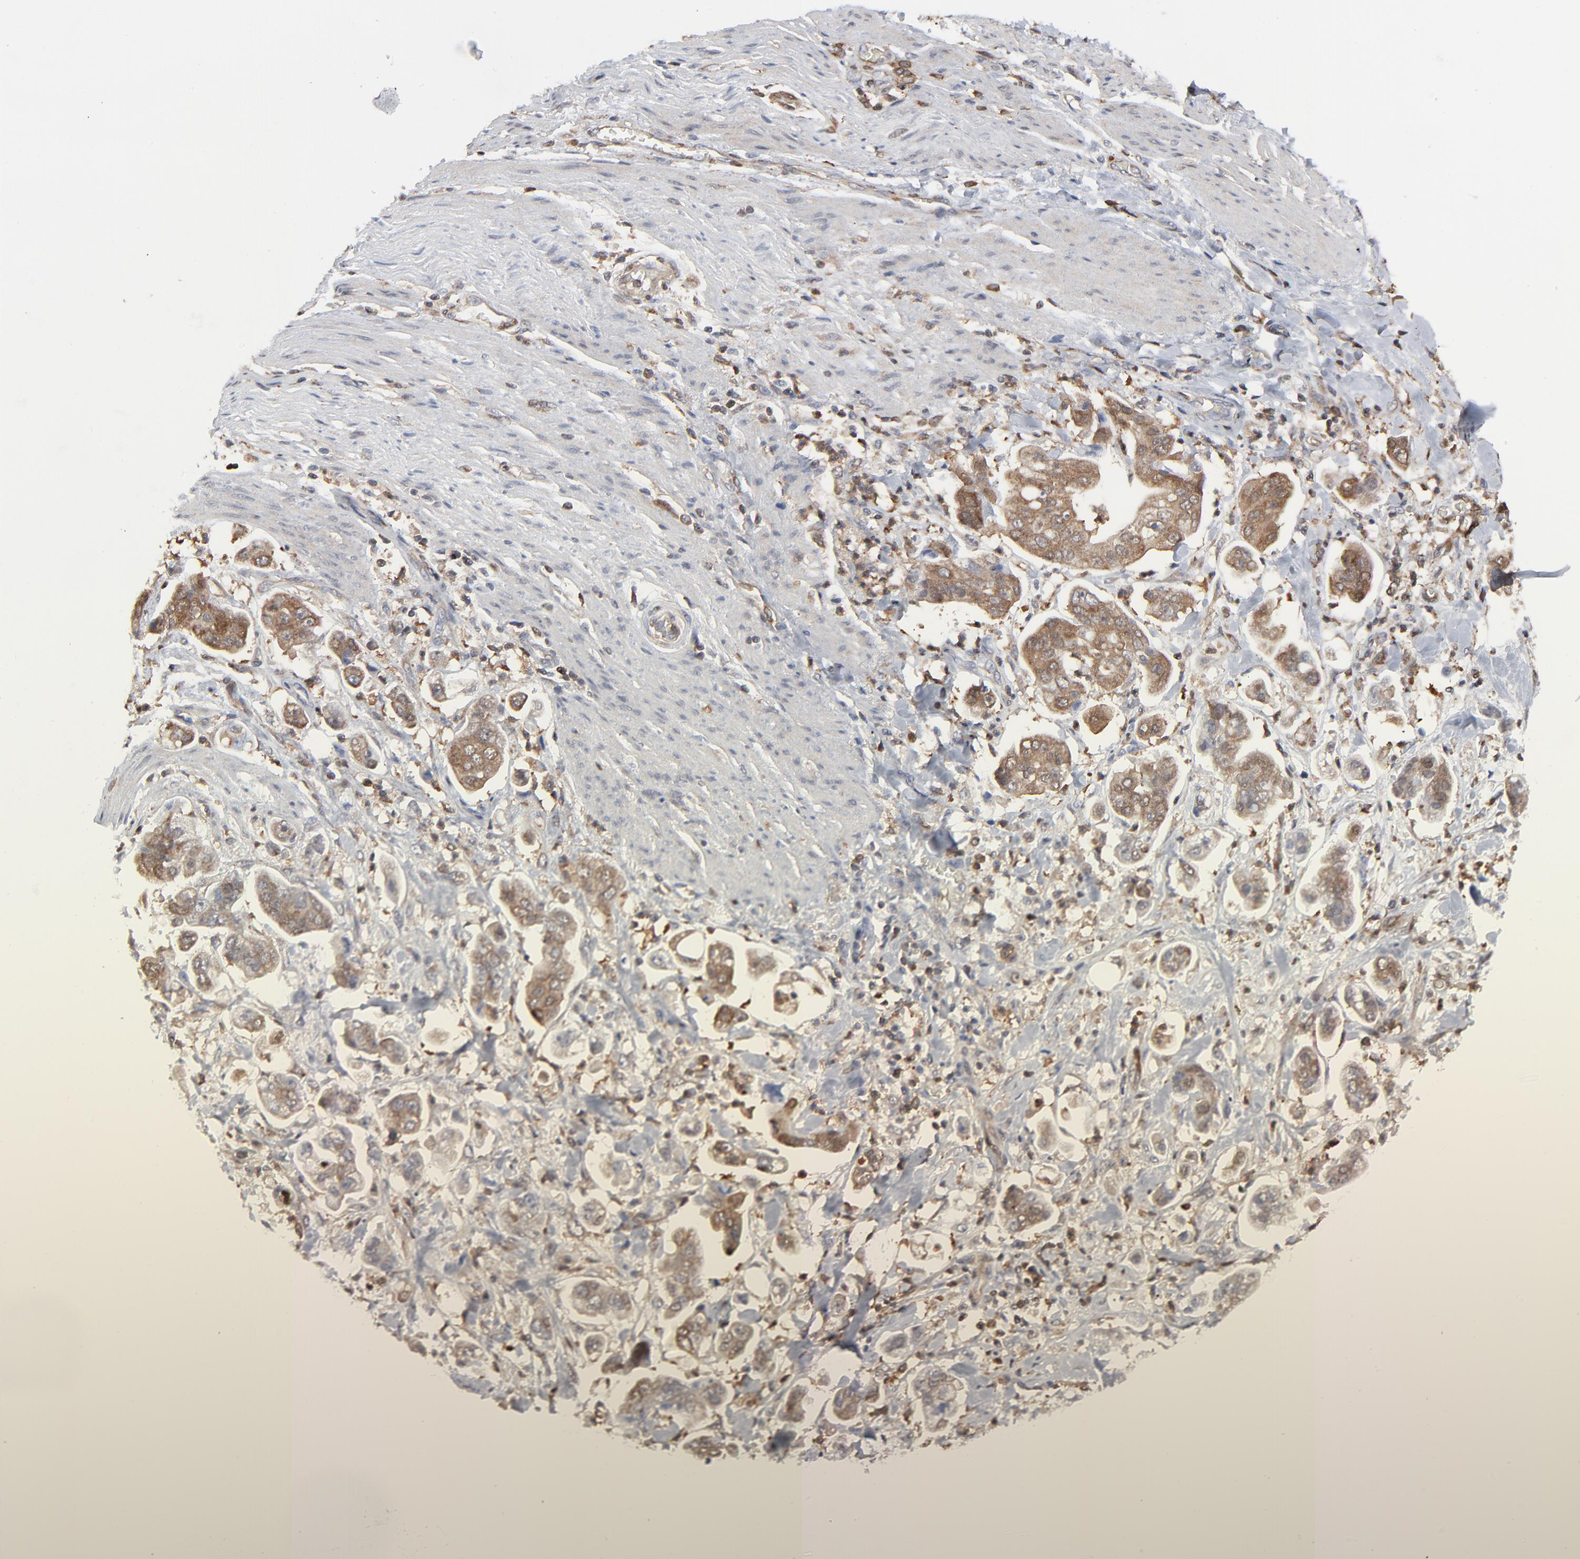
{"staining": {"intensity": "moderate", "quantity": ">75%", "location": "cytoplasmic/membranous"}, "tissue": "stomach cancer", "cell_type": "Tumor cells", "image_type": "cancer", "snomed": [{"axis": "morphology", "description": "Adenocarcinoma, NOS"}, {"axis": "topography", "description": "Stomach"}], "caption": "Protein expression analysis of stomach adenocarcinoma shows moderate cytoplasmic/membranous expression in about >75% of tumor cells.", "gene": "MAP2K1", "patient": {"sex": "male", "age": 62}}